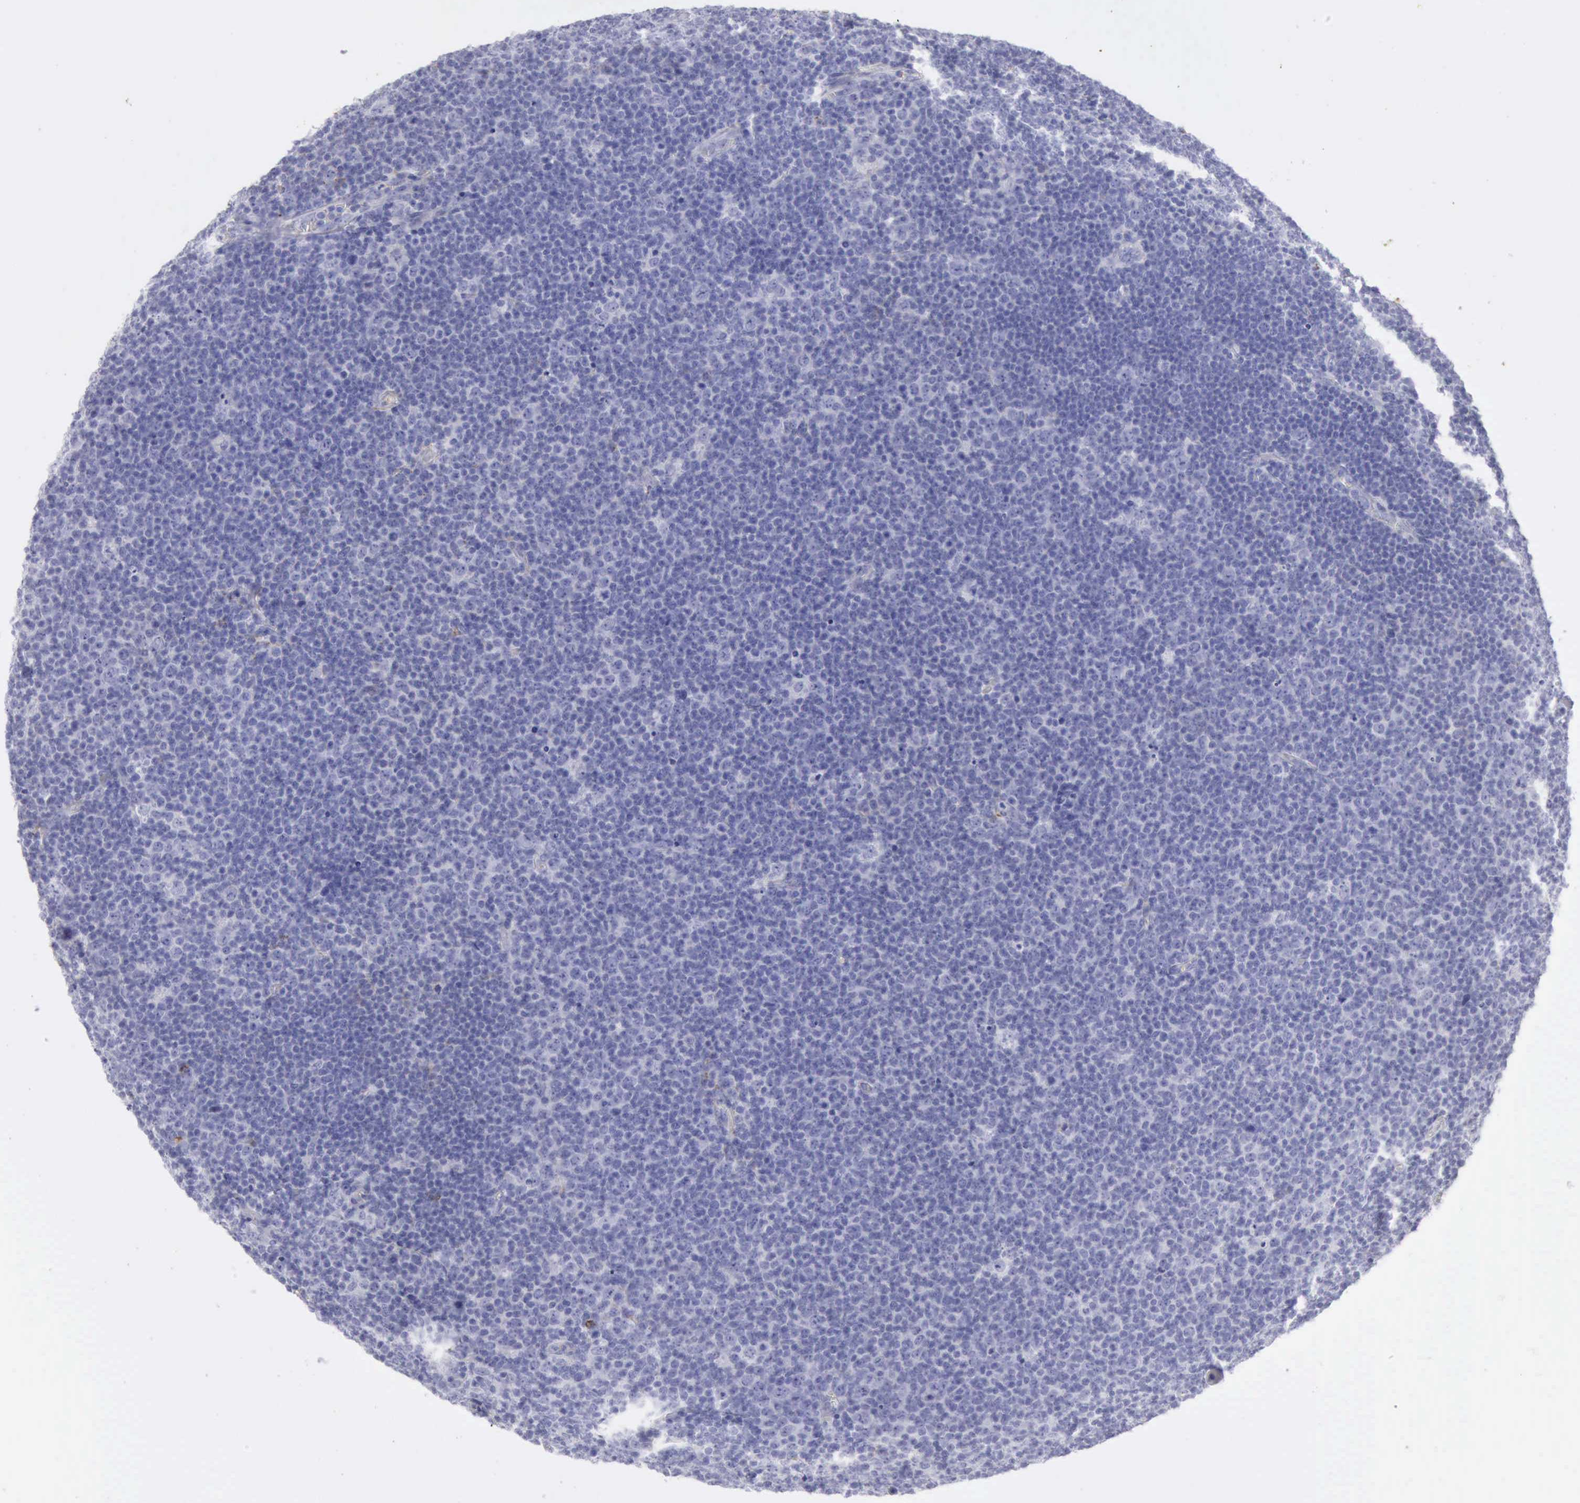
{"staining": {"intensity": "negative", "quantity": "none", "location": "none"}, "tissue": "lymphoma", "cell_type": "Tumor cells", "image_type": "cancer", "snomed": [{"axis": "morphology", "description": "Malignant lymphoma, non-Hodgkin's type, Low grade"}, {"axis": "topography", "description": "Lymph node"}], "caption": "IHC of human lymphoma shows no staining in tumor cells.", "gene": "NCAM1", "patient": {"sex": "male", "age": 74}}